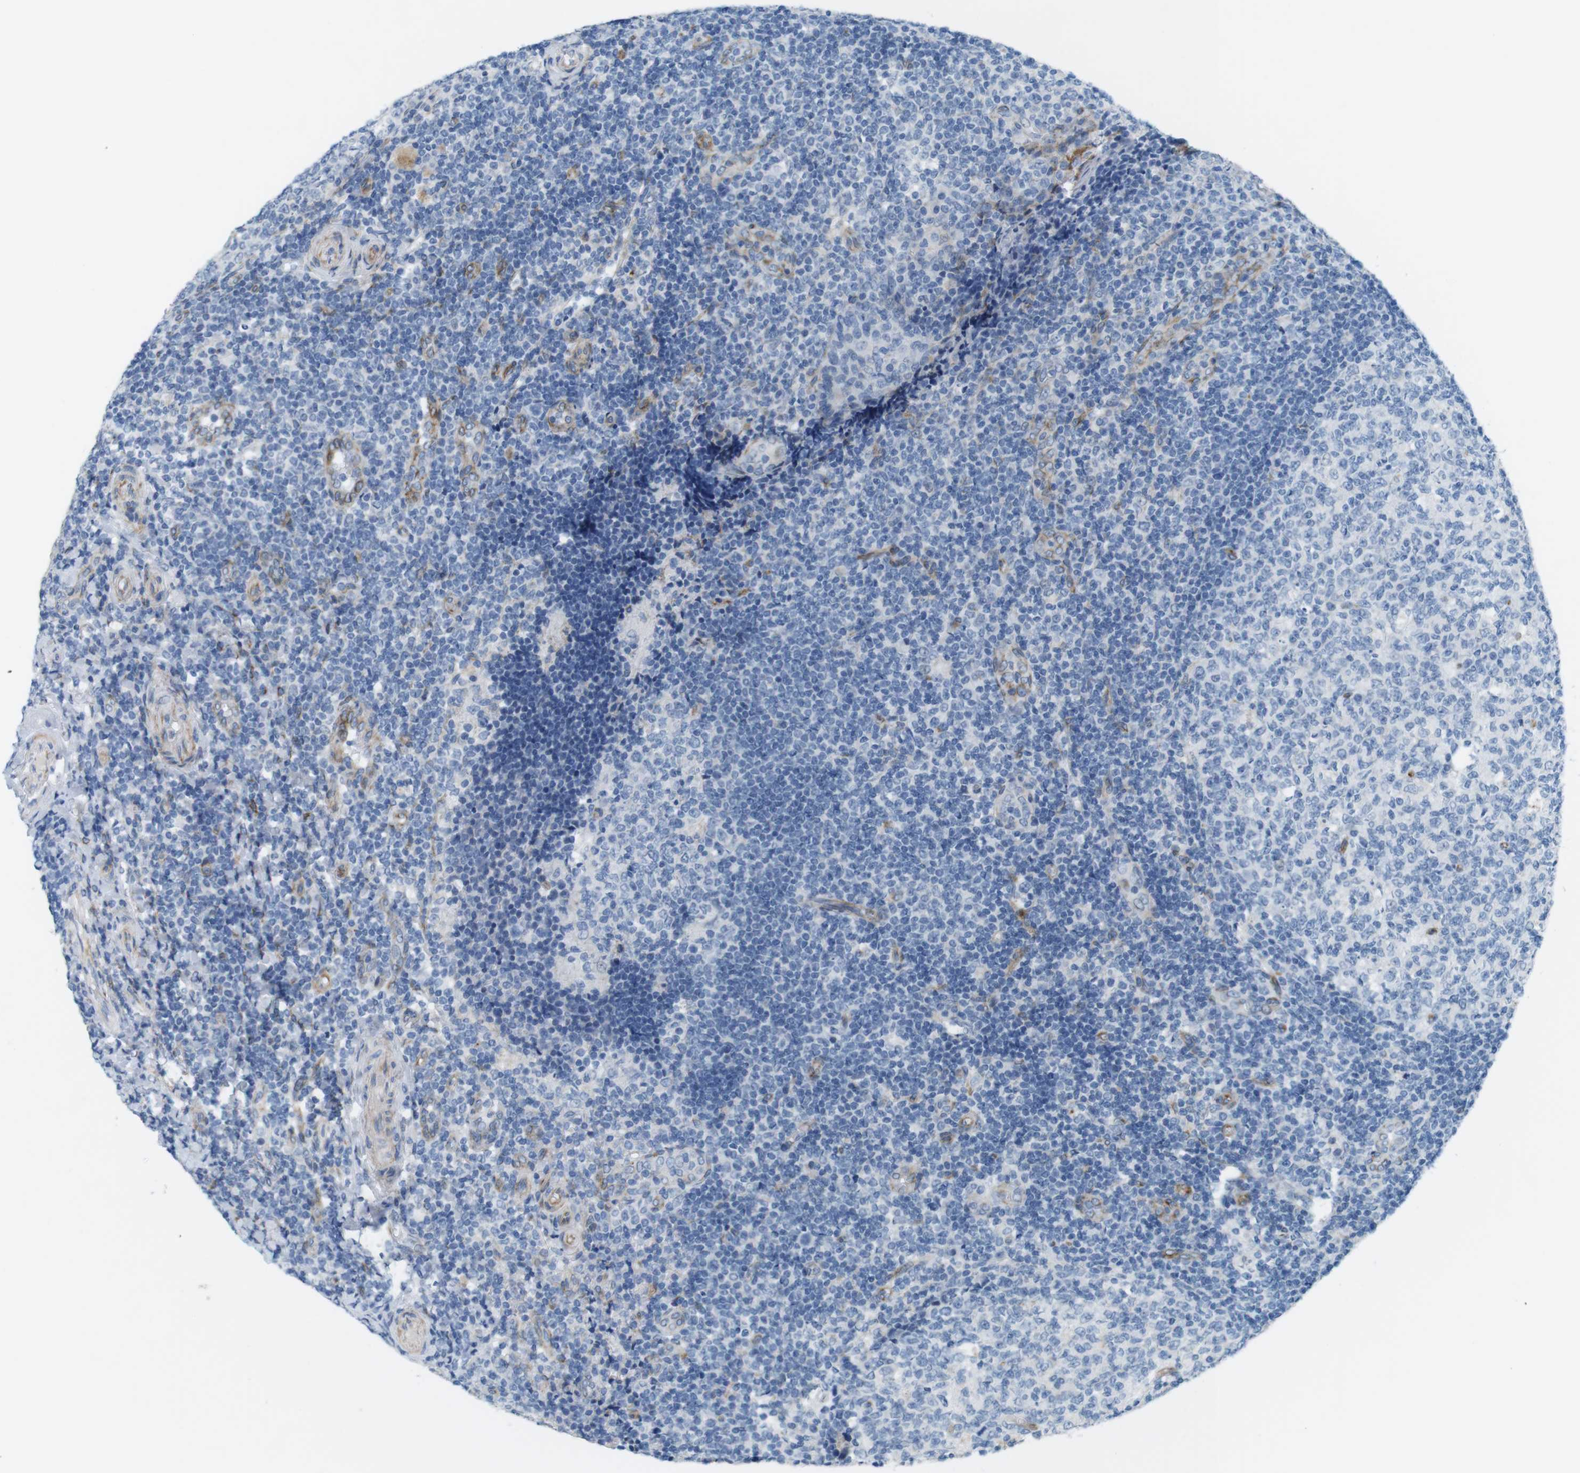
{"staining": {"intensity": "negative", "quantity": "none", "location": "none"}, "tissue": "tonsil", "cell_type": "Germinal center cells", "image_type": "normal", "snomed": [{"axis": "morphology", "description": "Normal tissue, NOS"}, {"axis": "topography", "description": "Tonsil"}], "caption": "DAB (3,3'-diaminobenzidine) immunohistochemical staining of normal human tonsil displays no significant positivity in germinal center cells.", "gene": "MYH9", "patient": {"sex": "female", "age": 19}}